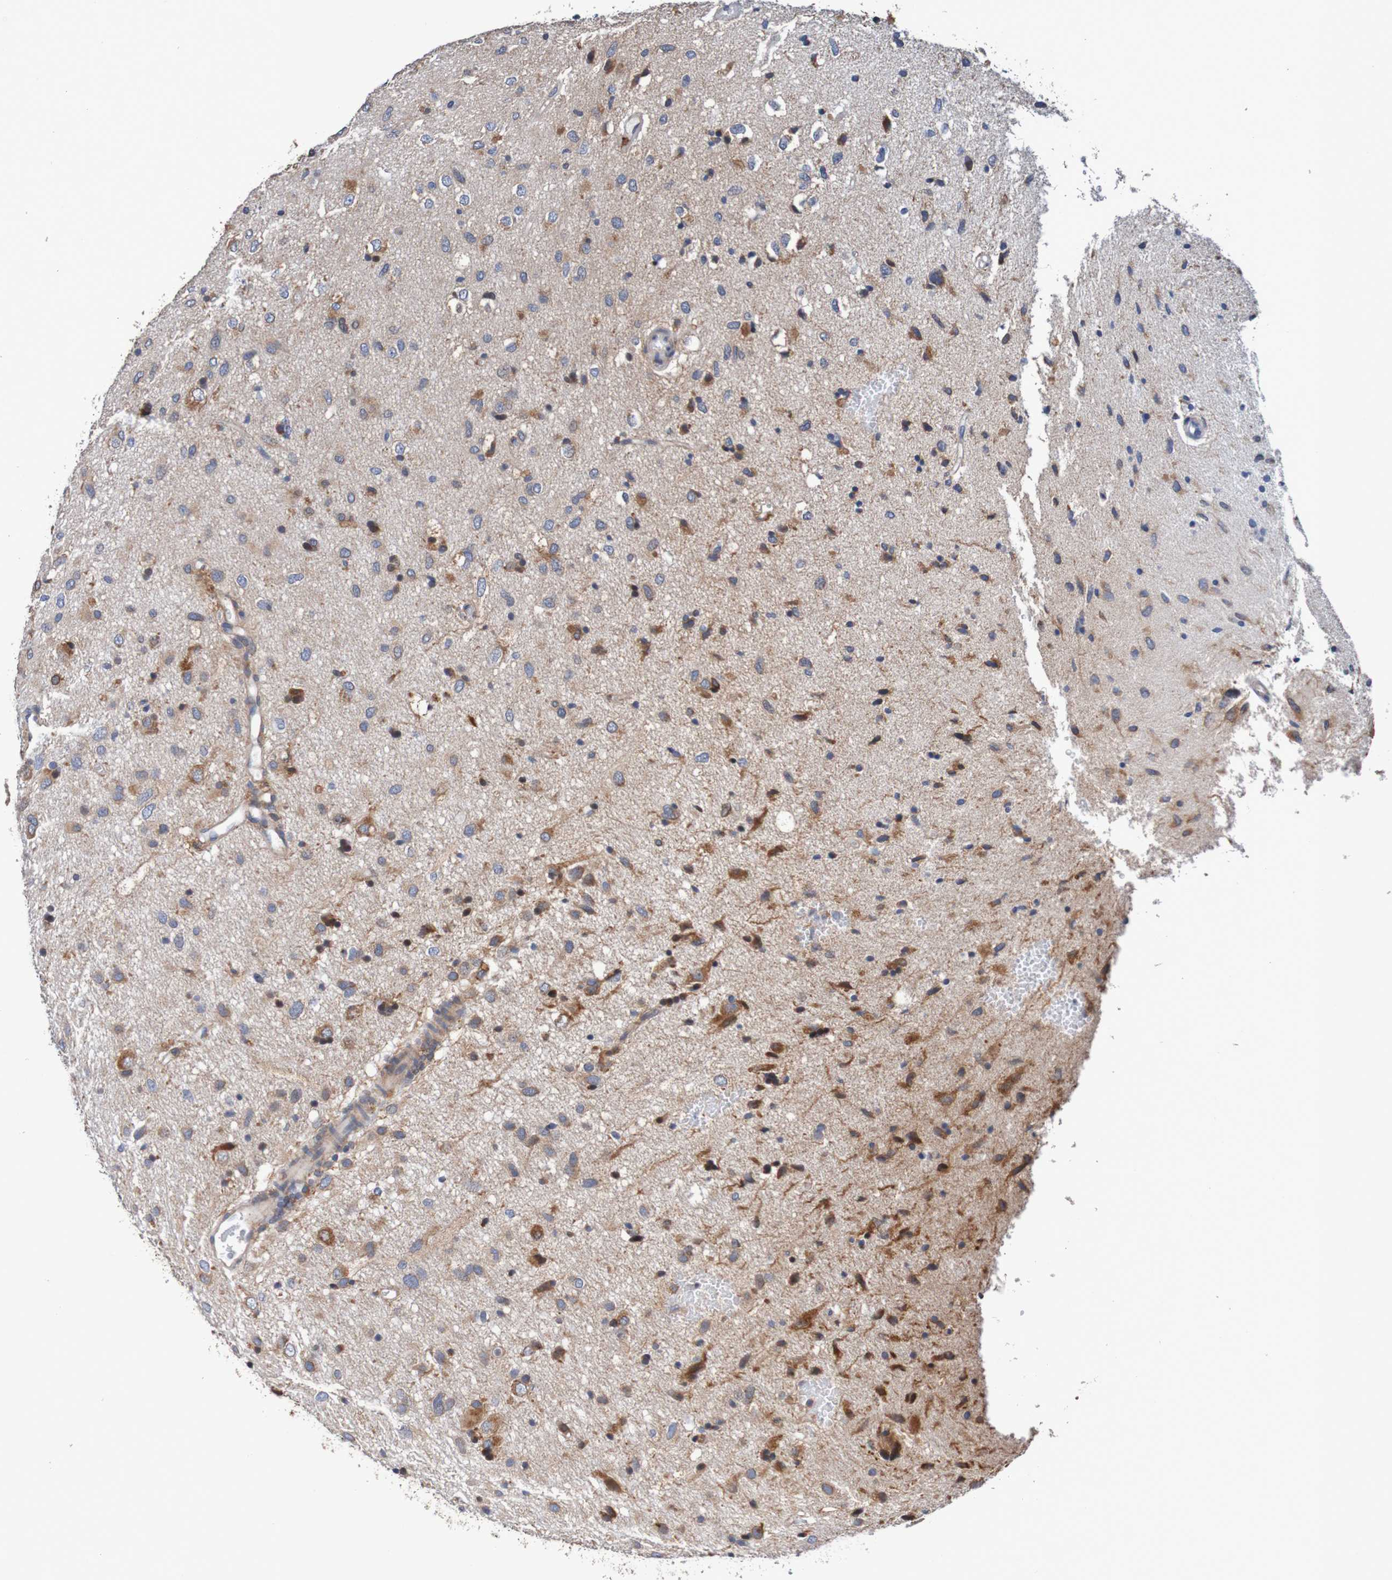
{"staining": {"intensity": "moderate", "quantity": ">75%", "location": "cytoplasmic/membranous"}, "tissue": "glioma", "cell_type": "Tumor cells", "image_type": "cancer", "snomed": [{"axis": "morphology", "description": "Glioma, malignant, Low grade"}, {"axis": "topography", "description": "Brain"}], "caption": "Protein expression by immunohistochemistry reveals moderate cytoplasmic/membranous positivity in approximately >75% of tumor cells in malignant glioma (low-grade). (IHC, brightfield microscopy, high magnification).", "gene": "FIBP", "patient": {"sex": "male", "age": 77}}